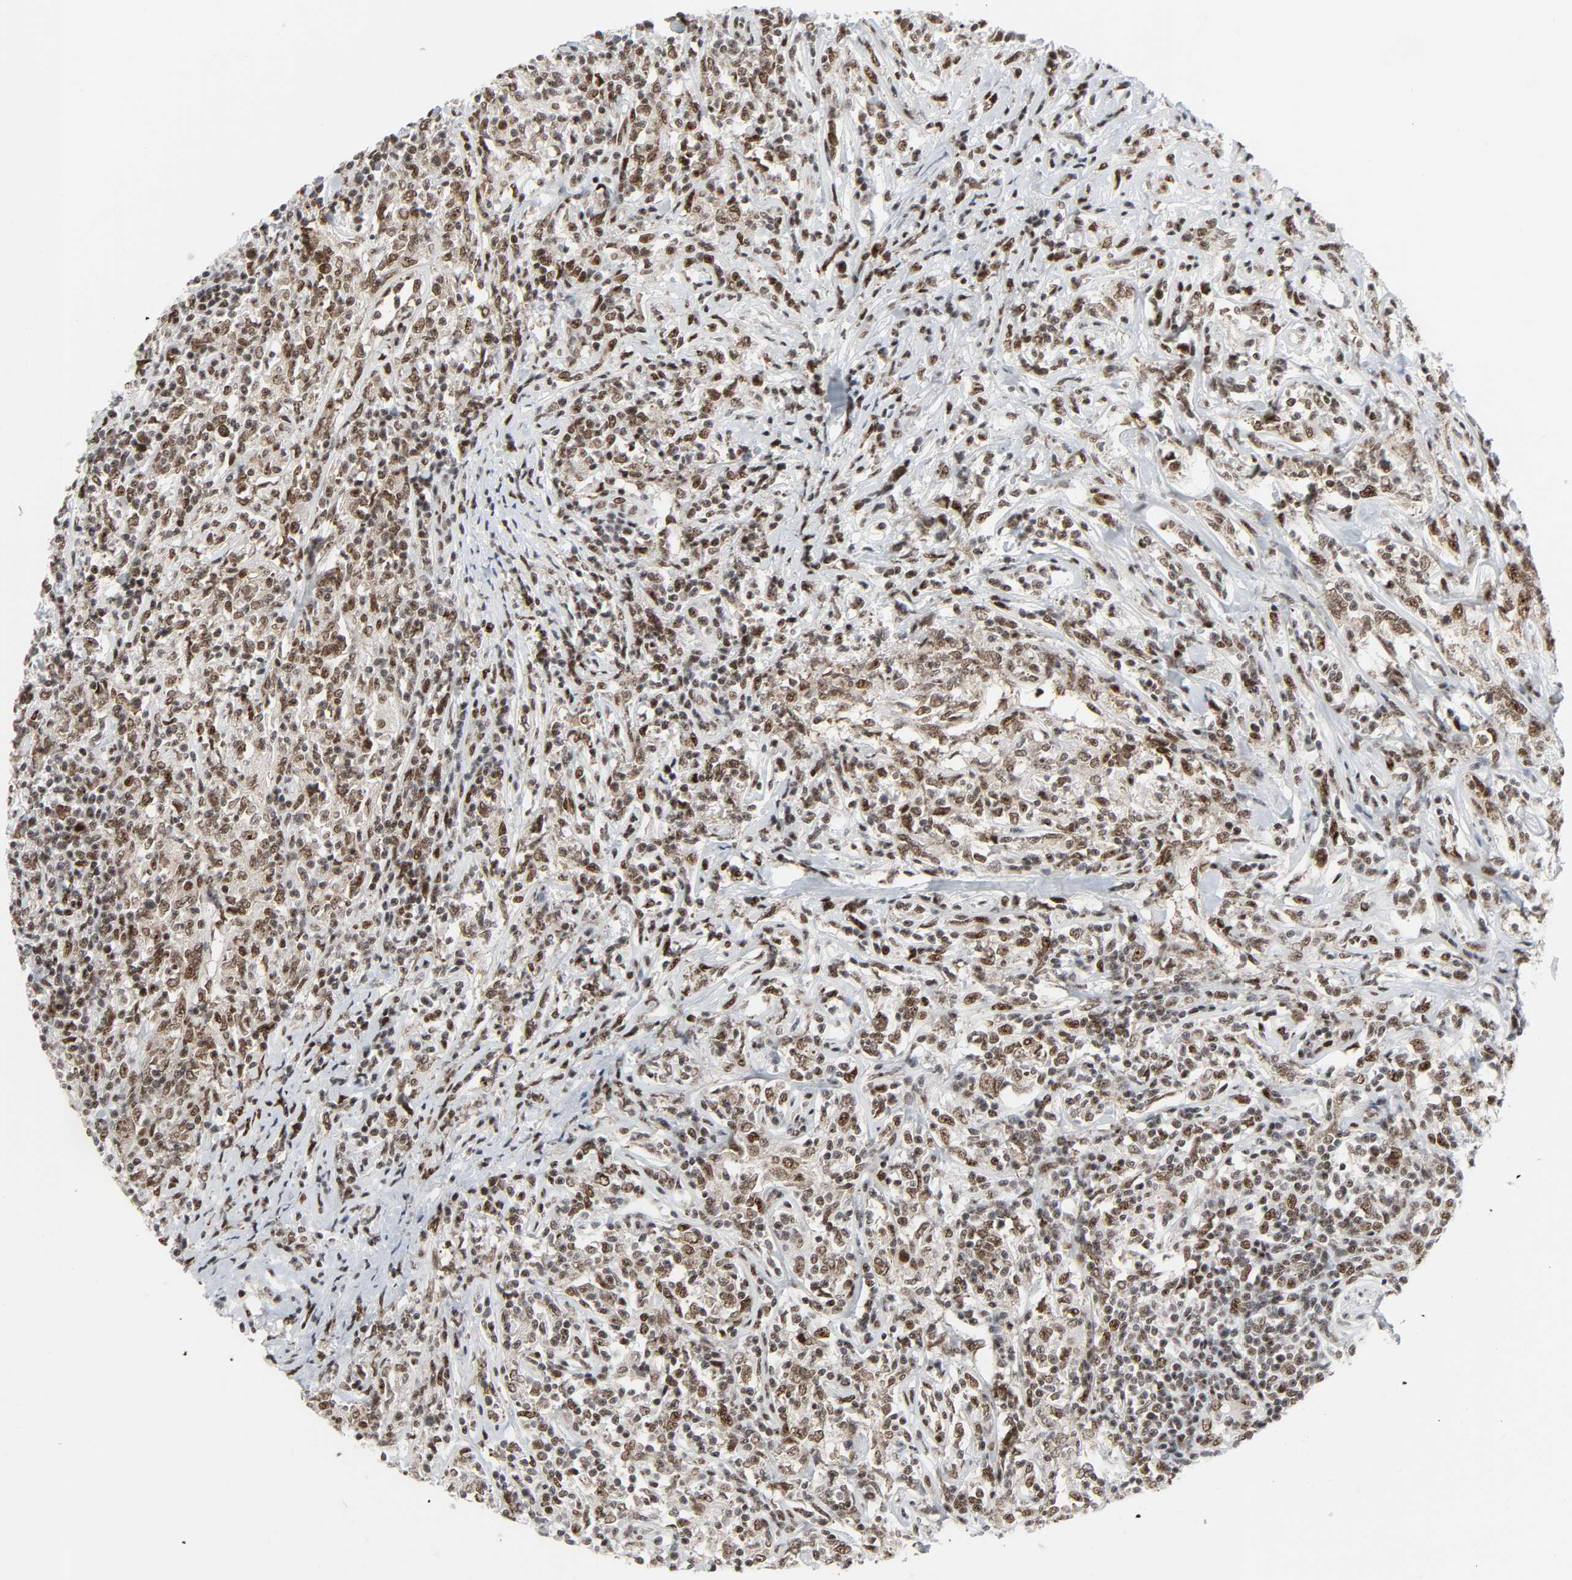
{"staining": {"intensity": "moderate", "quantity": ">75%", "location": "nuclear"}, "tissue": "lymphoma", "cell_type": "Tumor cells", "image_type": "cancer", "snomed": [{"axis": "morphology", "description": "Malignant lymphoma, non-Hodgkin's type, High grade"}, {"axis": "topography", "description": "Lymph node"}], "caption": "Tumor cells show moderate nuclear expression in about >75% of cells in lymphoma. The staining was performed using DAB (3,3'-diaminobenzidine), with brown indicating positive protein expression. Nuclei are stained blue with hematoxylin.", "gene": "CDK7", "patient": {"sex": "female", "age": 84}}